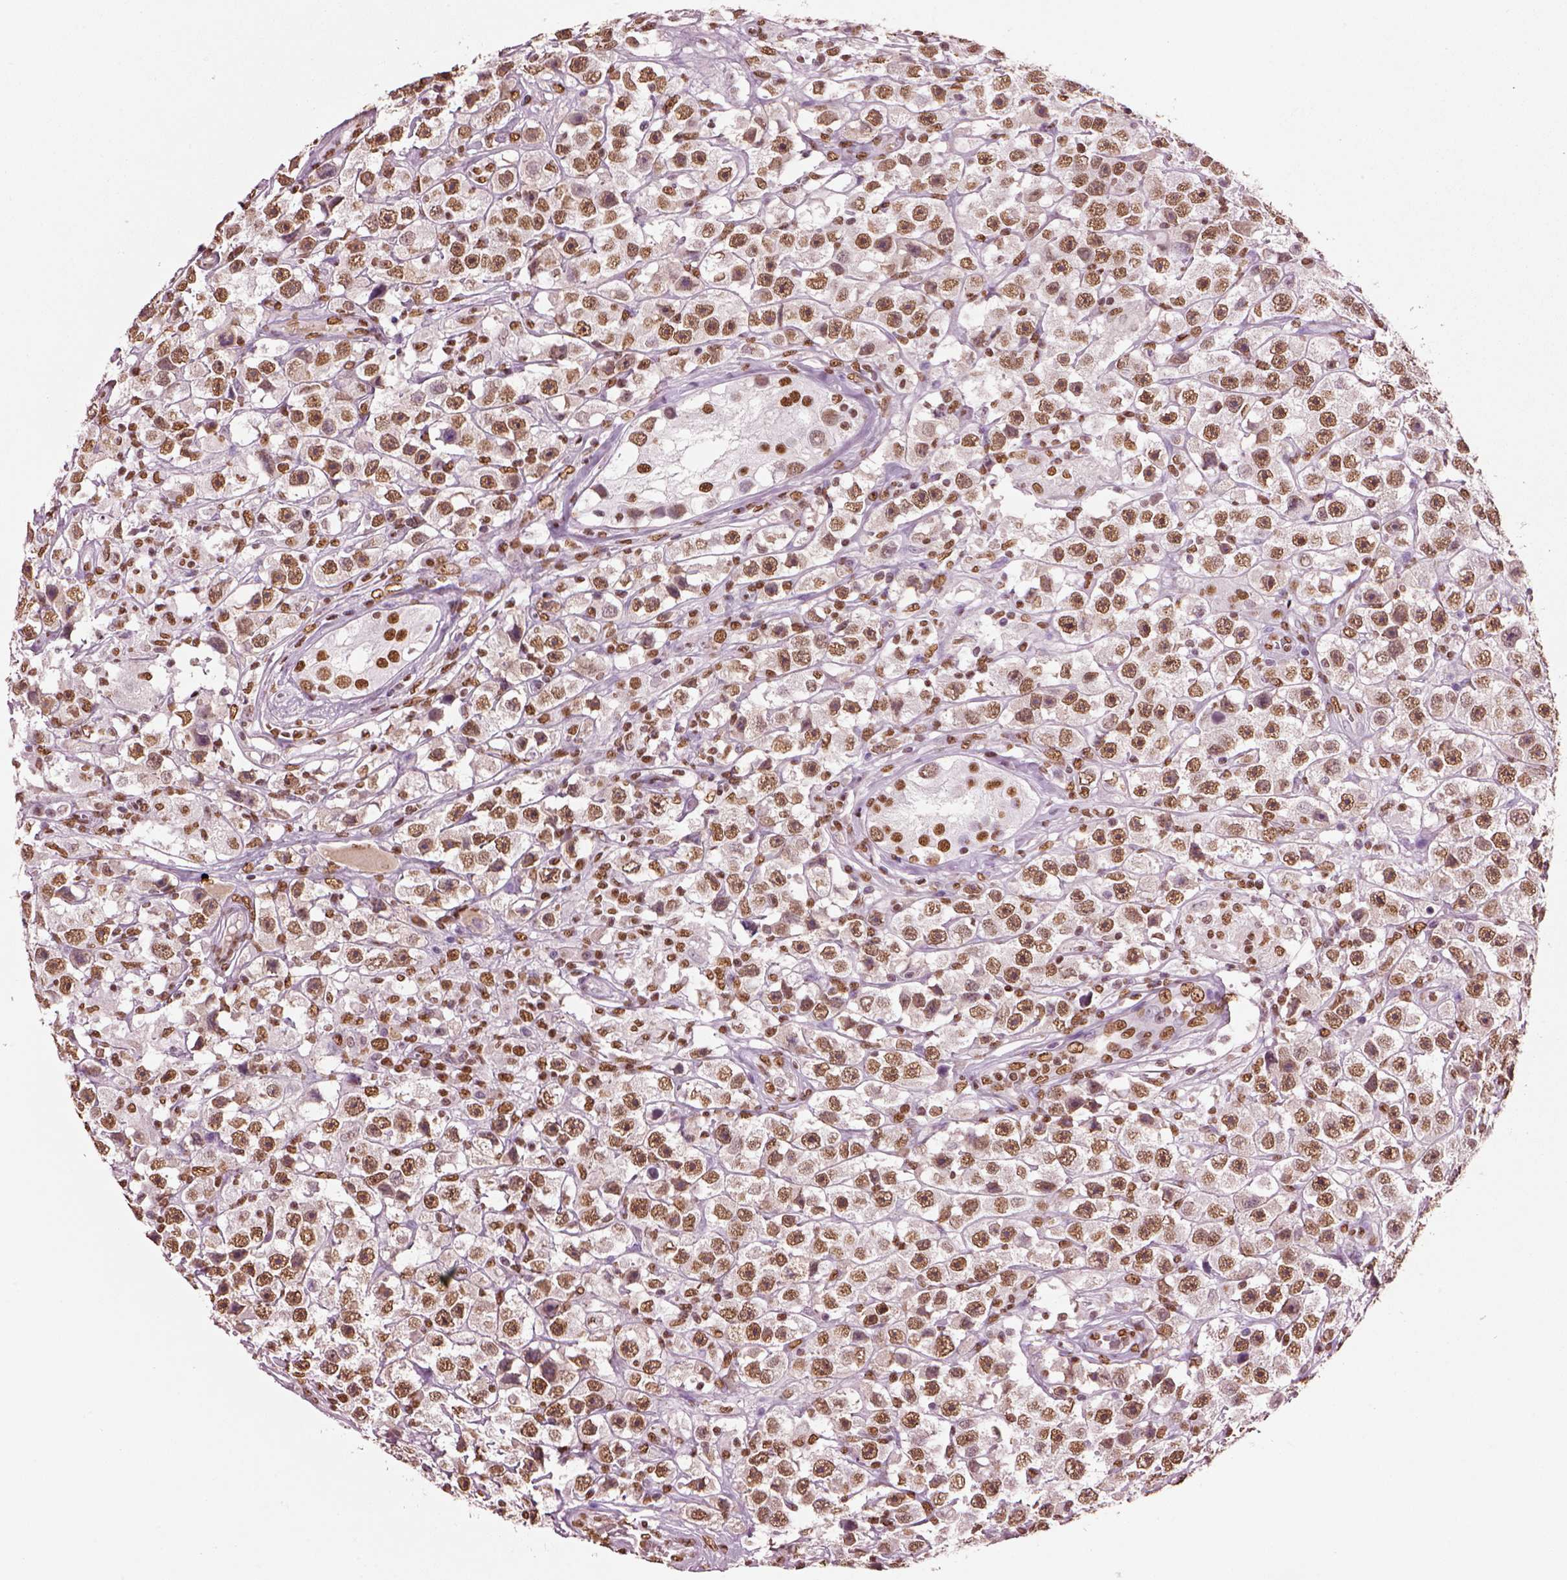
{"staining": {"intensity": "moderate", "quantity": ">75%", "location": "nuclear"}, "tissue": "testis cancer", "cell_type": "Tumor cells", "image_type": "cancer", "snomed": [{"axis": "morphology", "description": "Seminoma, NOS"}, {"axis": "topography", "description": "Testis"}], "caption": "IHC (DAB (3,3'-diaminobenzidine)) staining of human testis cancer demonstrates moderate nuclear protein expression in approximately >75% of tumor cells.", "gene": "DDX3X", "patient": {"sex": "male", "age": 45}}